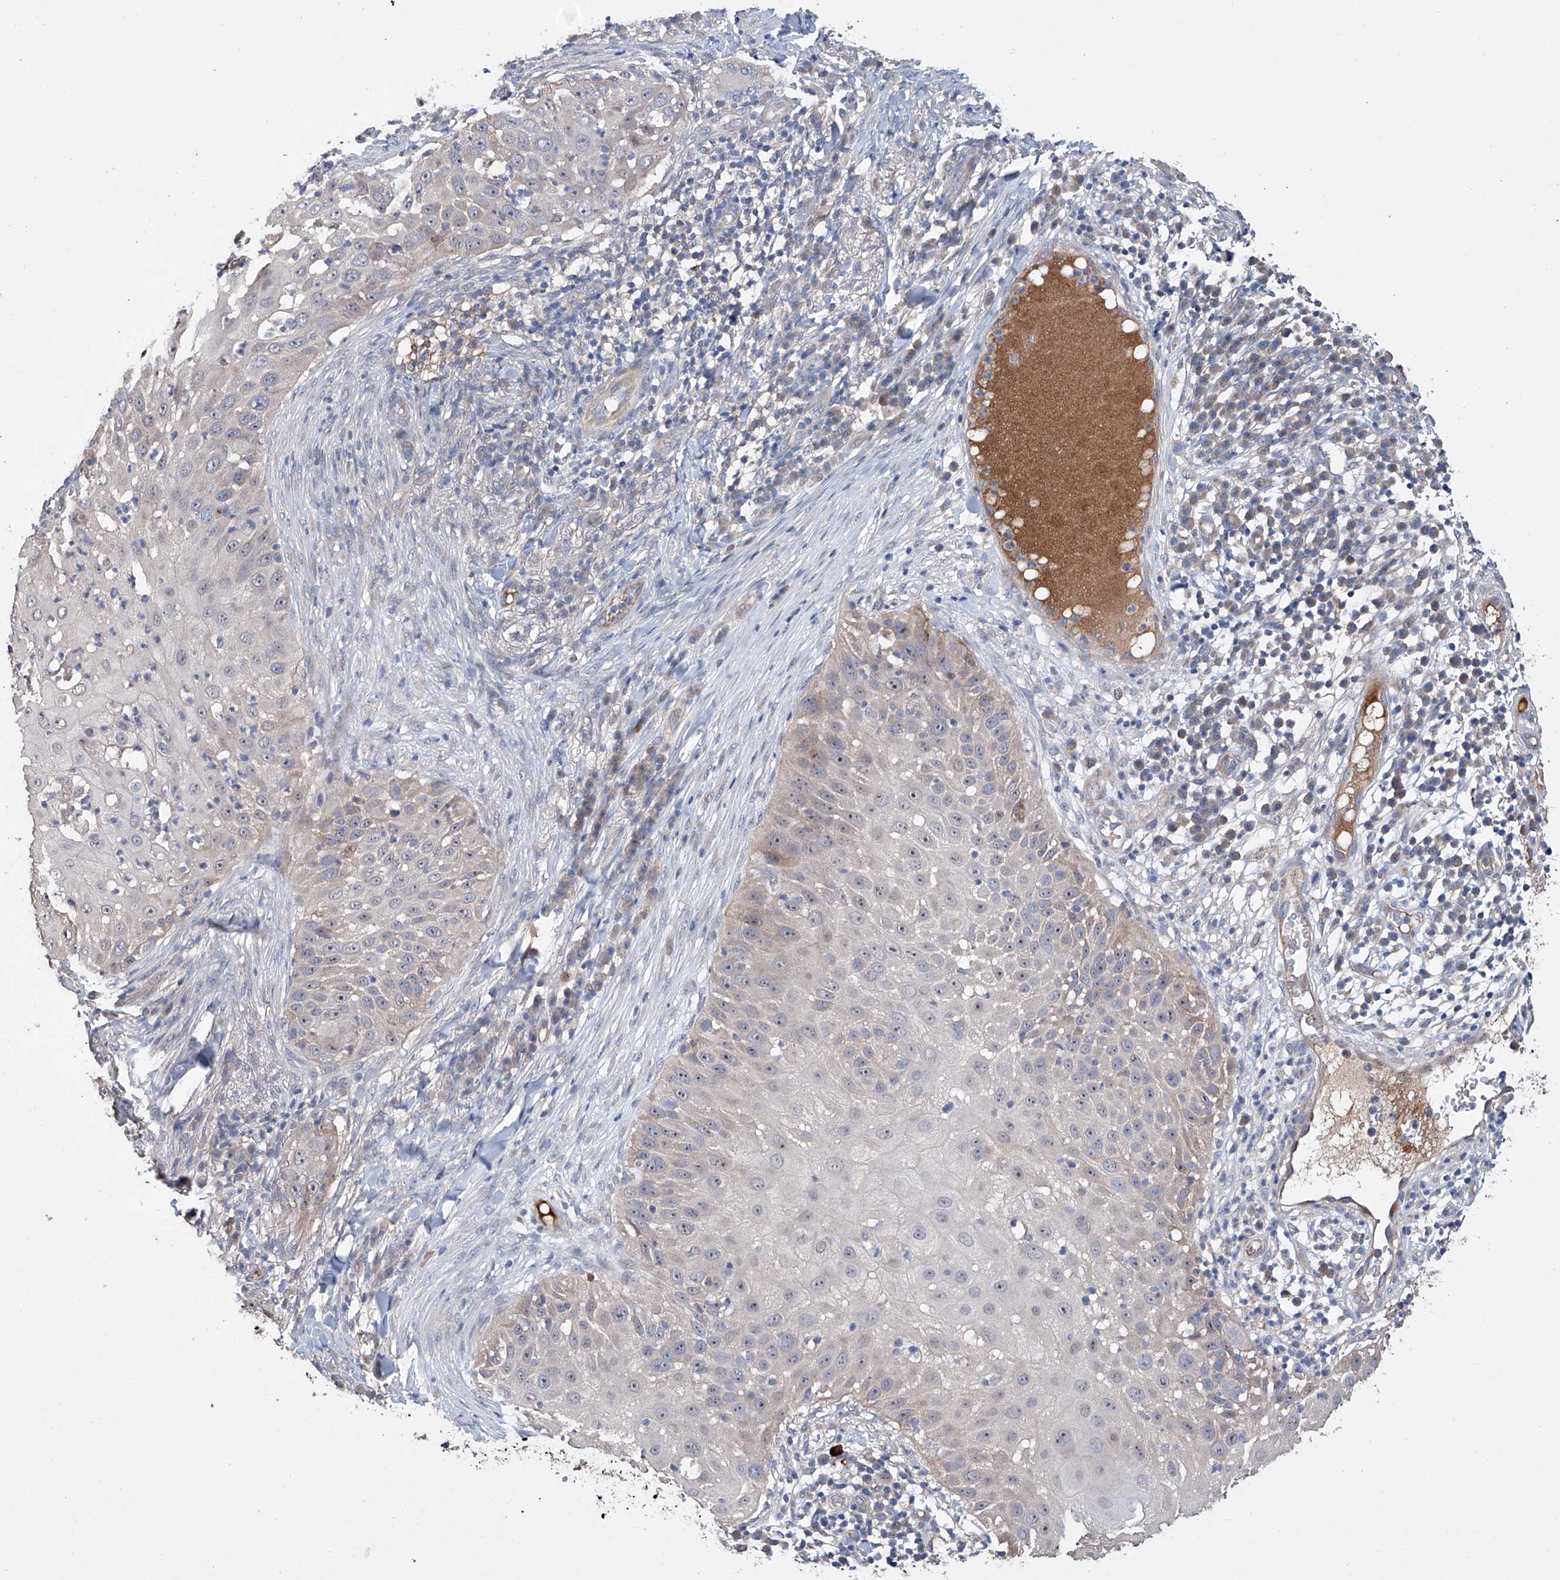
{"staining": {"intensity": "moderate", "quantity": "<25%", "location": "nuclear"}, "tissue": "skin cancer", "cell_type": "Tumor cells", "image_type": "cancer", "snomed": [{"axis": "morphology", "description": "Squamous cell carcinoma, NOS"}, {"axis": "topography", "description": "Skin"}], "caption": "Immunohistochemistry of skin cancer (squamous cell carcinoma) reveals low levels of moderate nuclear positivity in about <25% of tumor cells.", "gene": "AFG1L", "patient": {"sex": "female", "age": 44}}